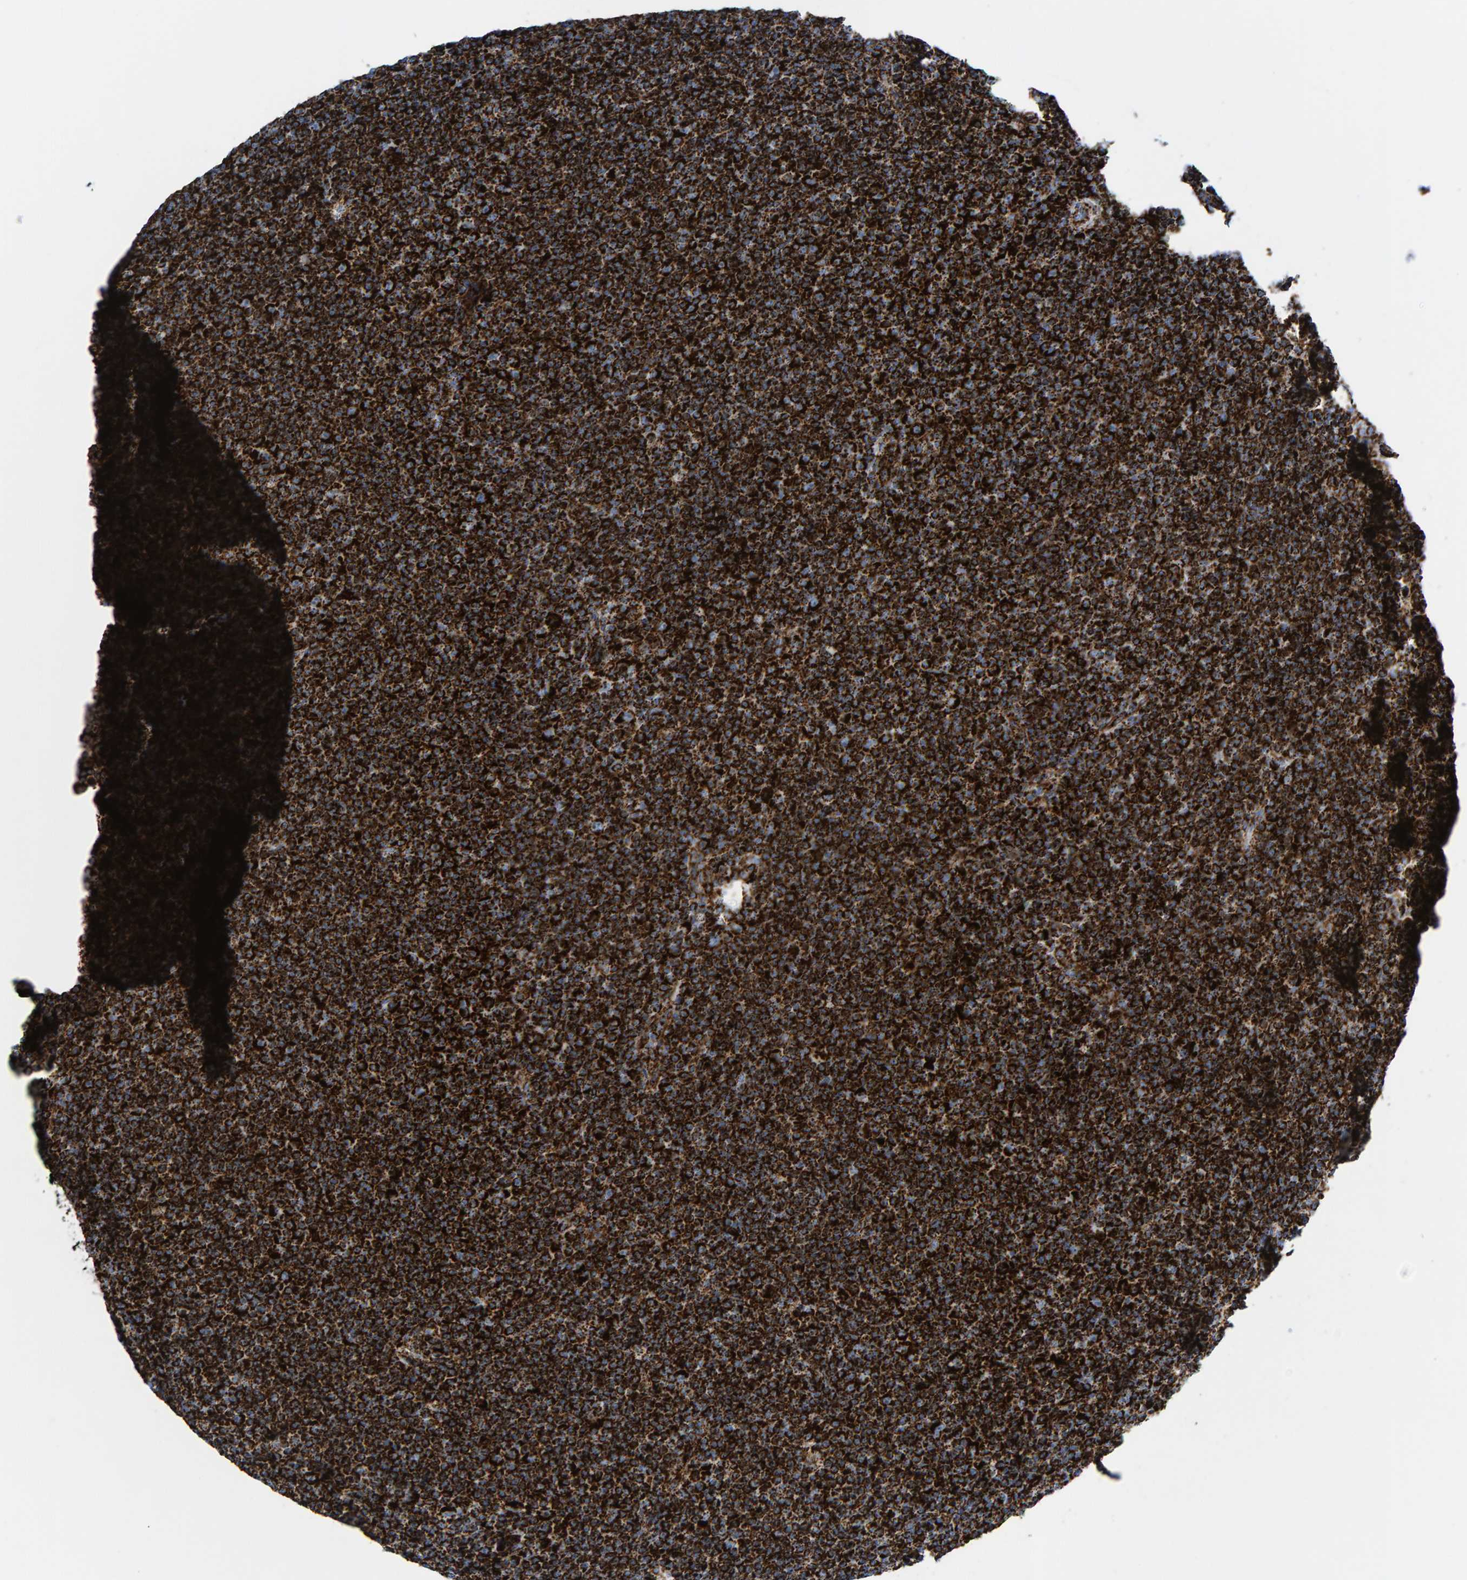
{"staining": {"intensity": "strong", "quantity": ">75%", "location": "cytoplasmic/membranous"}, "tissue": "lymphoma", "cell_type": "Tumor cells", "image_type": "cancer", "snomed": [{"axis": "morphology", "description": "Malignant lymphoma, non-Hodgkin's type, Low grade"}, {"axis": "topography", "description": "Lymph node"}], "caption": "A histopathology image of human malignant lymphoma, non-Hodgkin's type (low-grade) stained for a protein shows strong cytoplasmic/membranous brown staining in tumor cells.", "gene": "ENSG00000262660", "patient": {"sex": "female", "age": 67}}